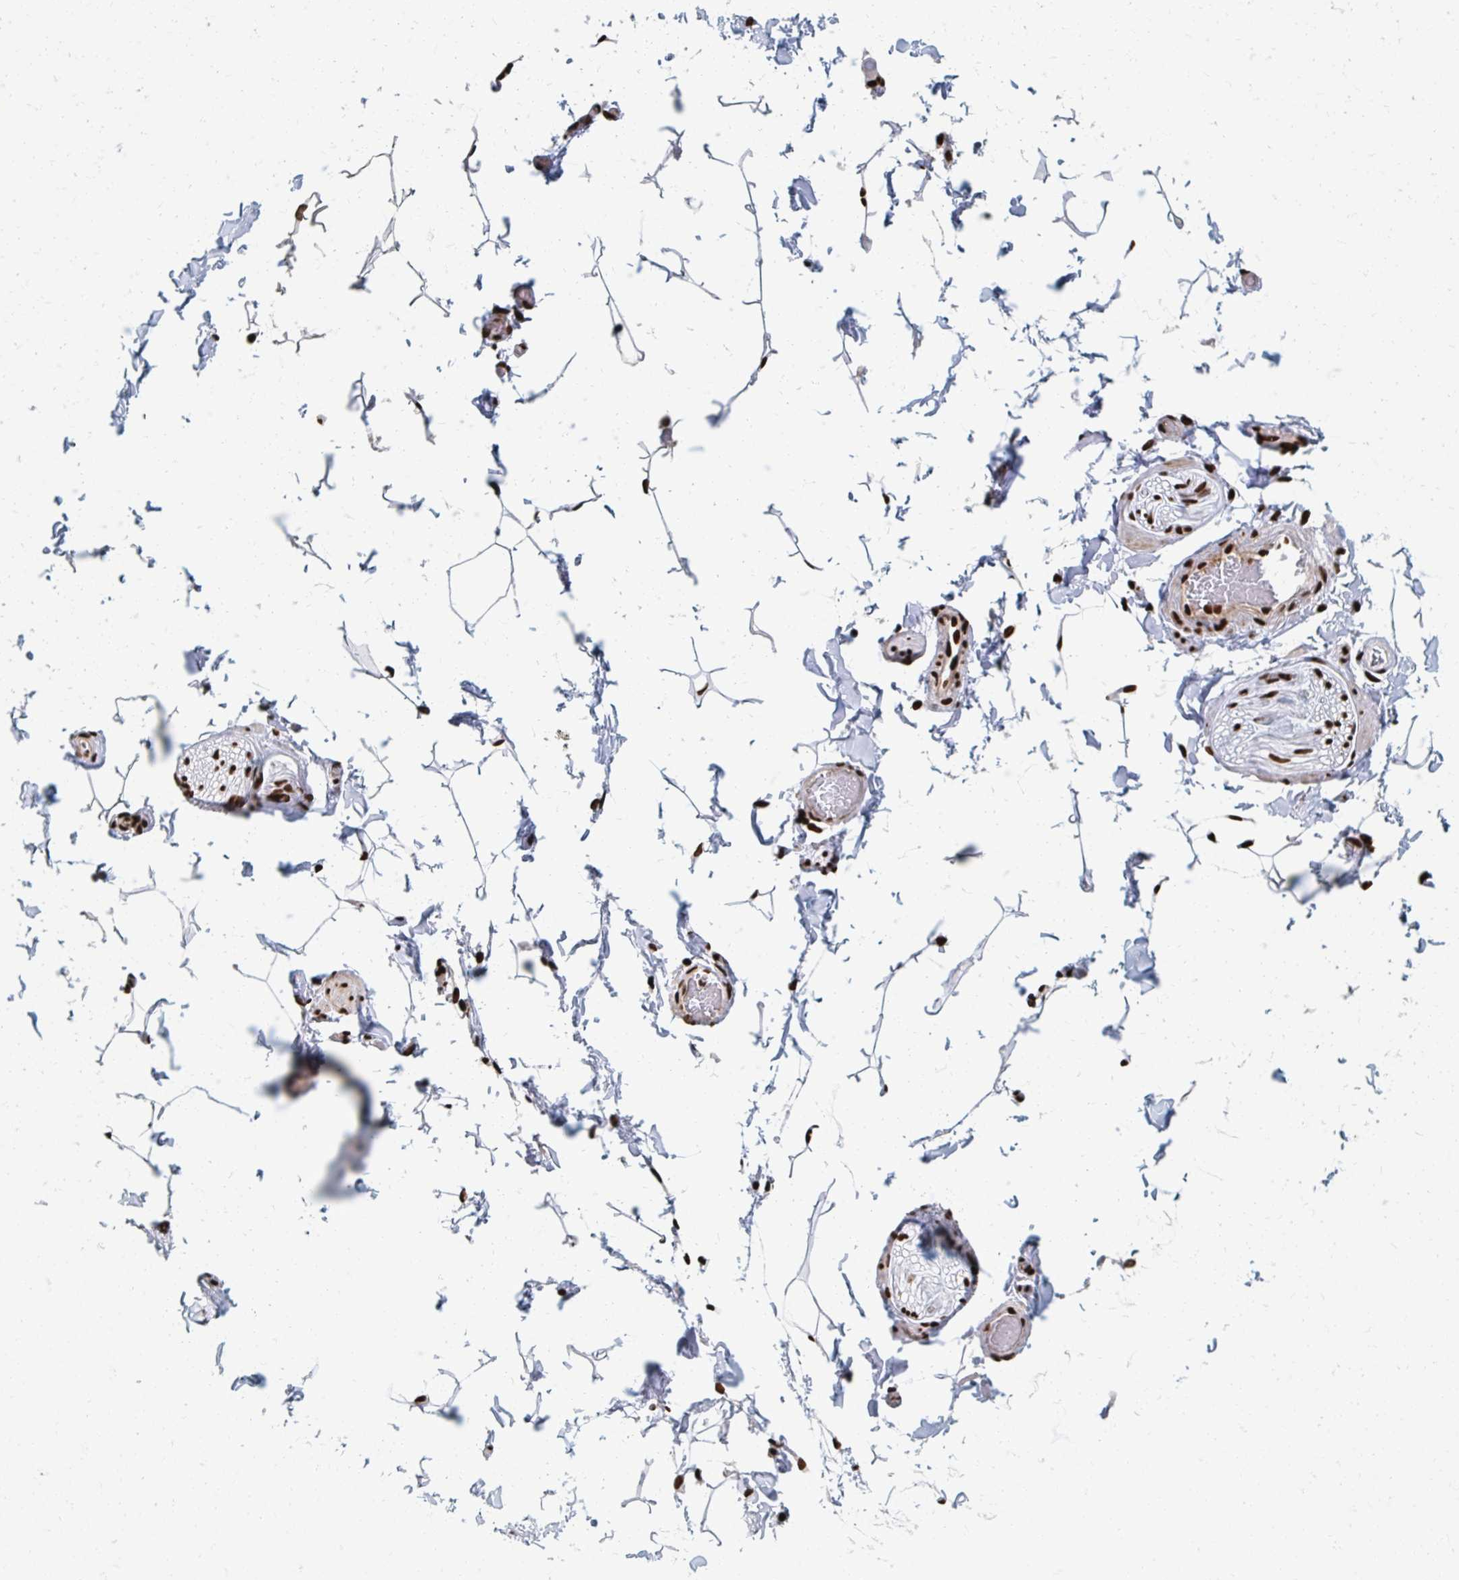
{"staining": {"intensity": "strong", "quantity": "<25%", "location": "nuclear"}, "tissue": "adipose tissue", "cell_type": "Adipocytes", "image_type": "normal", "snomed": [{"axis": "morphology", "description": "Normal tissue, NOS"}, {"axis": "topography", "description": "Epididymis"}, {"axis": "topography", "description": "Peripheral nerve tissue"}], "caption": "Adipose tissue stained with IHC reveals strong nuclear staining in about <25% of adipocytes.", "gene": "RBBP4", "patient": {"sex": "male", "age": 32}}